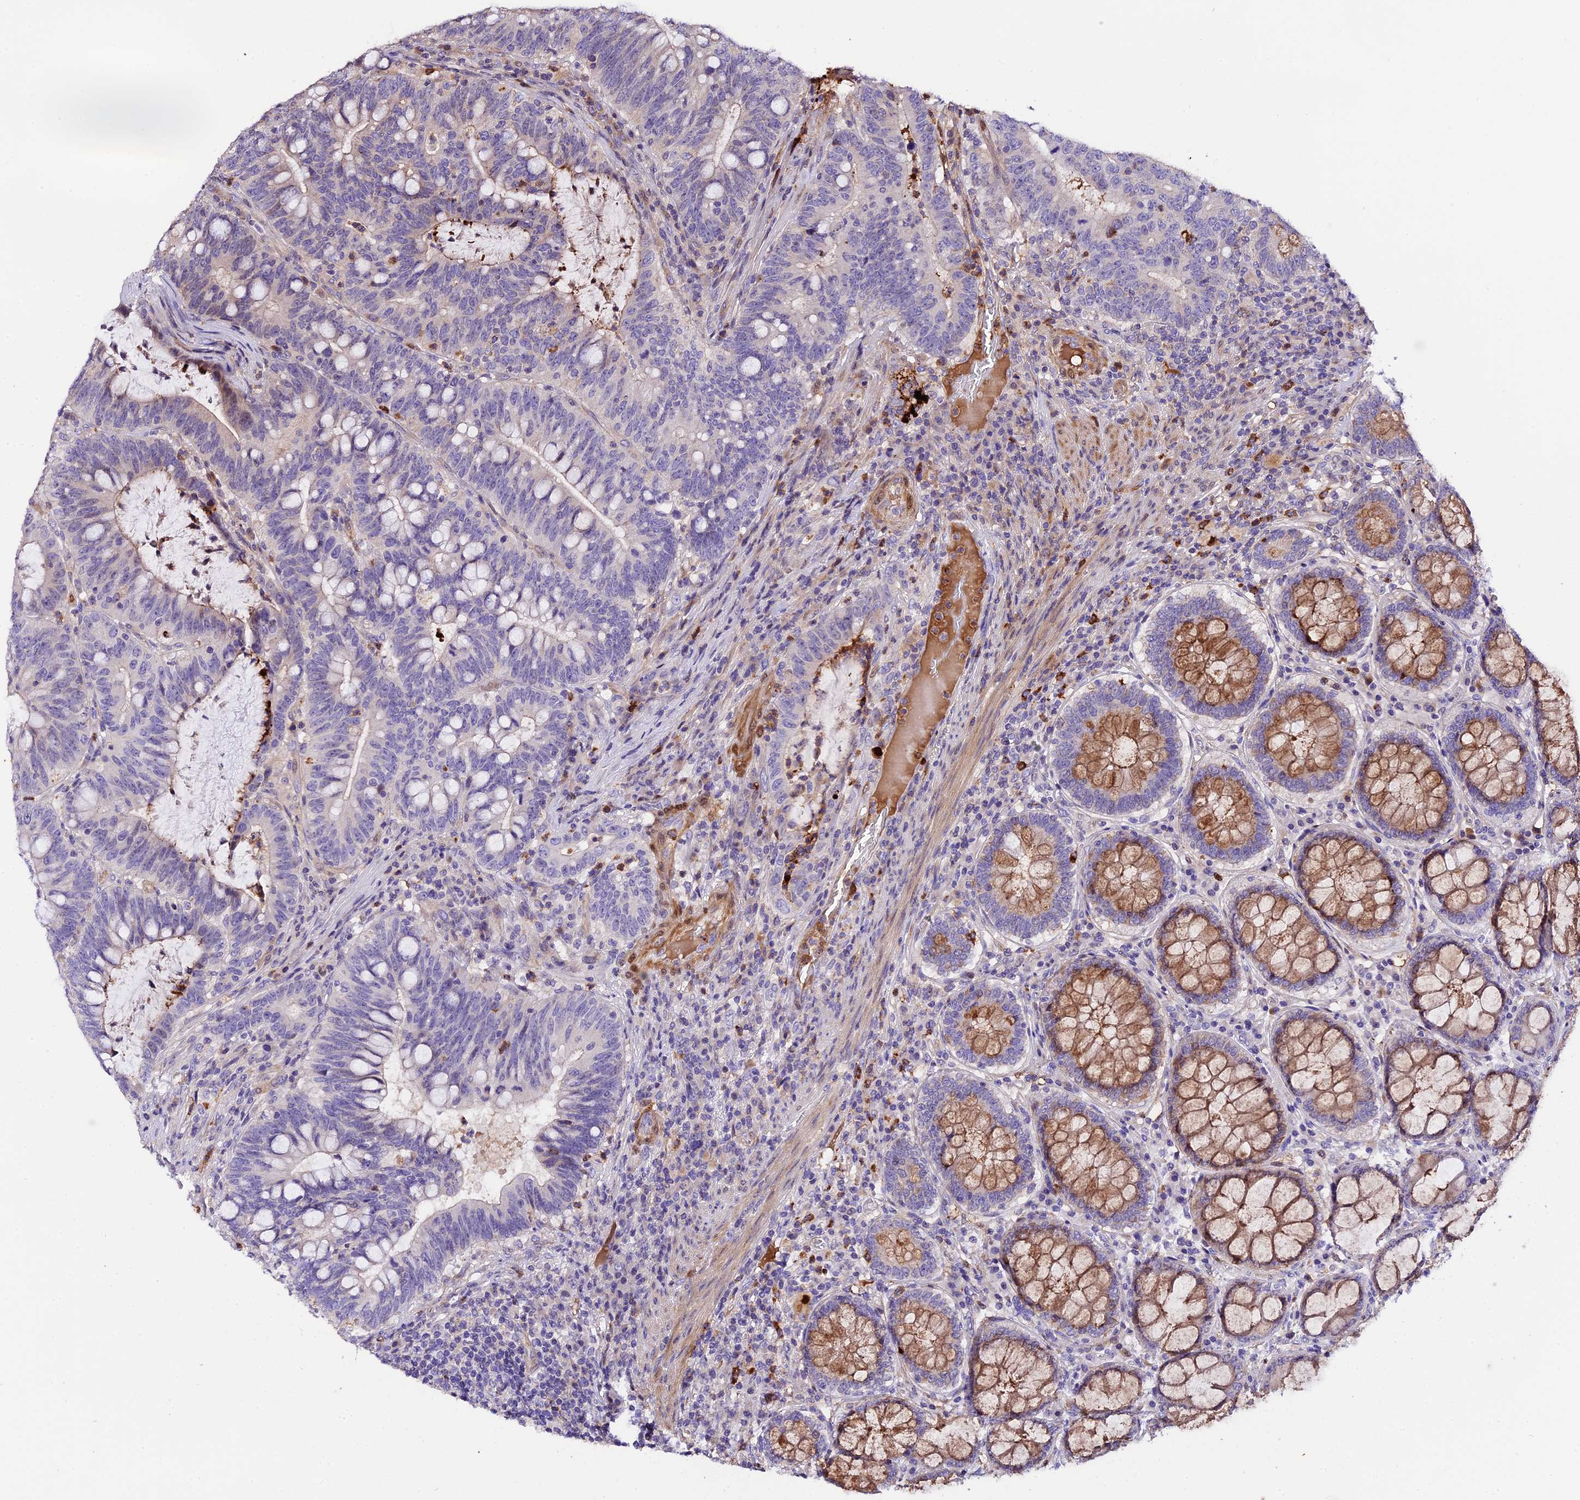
{"staining": {"intensity": "negative", "quantity": "none", "location": "none"}, "tissue": "colorectal cancer", "cell_type": "Tumor cells", "image_type": "cancer", "snomed": [{"axis": "morphology", "description": "Adenocarcinoma, NOS"}, {"axis": "topography", "description": "Colon"}], "caption": "The histopathology image shows no significant expression in tumor cells of colorectal adenocarcinoma.", "gene": "MAP3K7CL", "patient": {"sex": "female", "age": 66}}